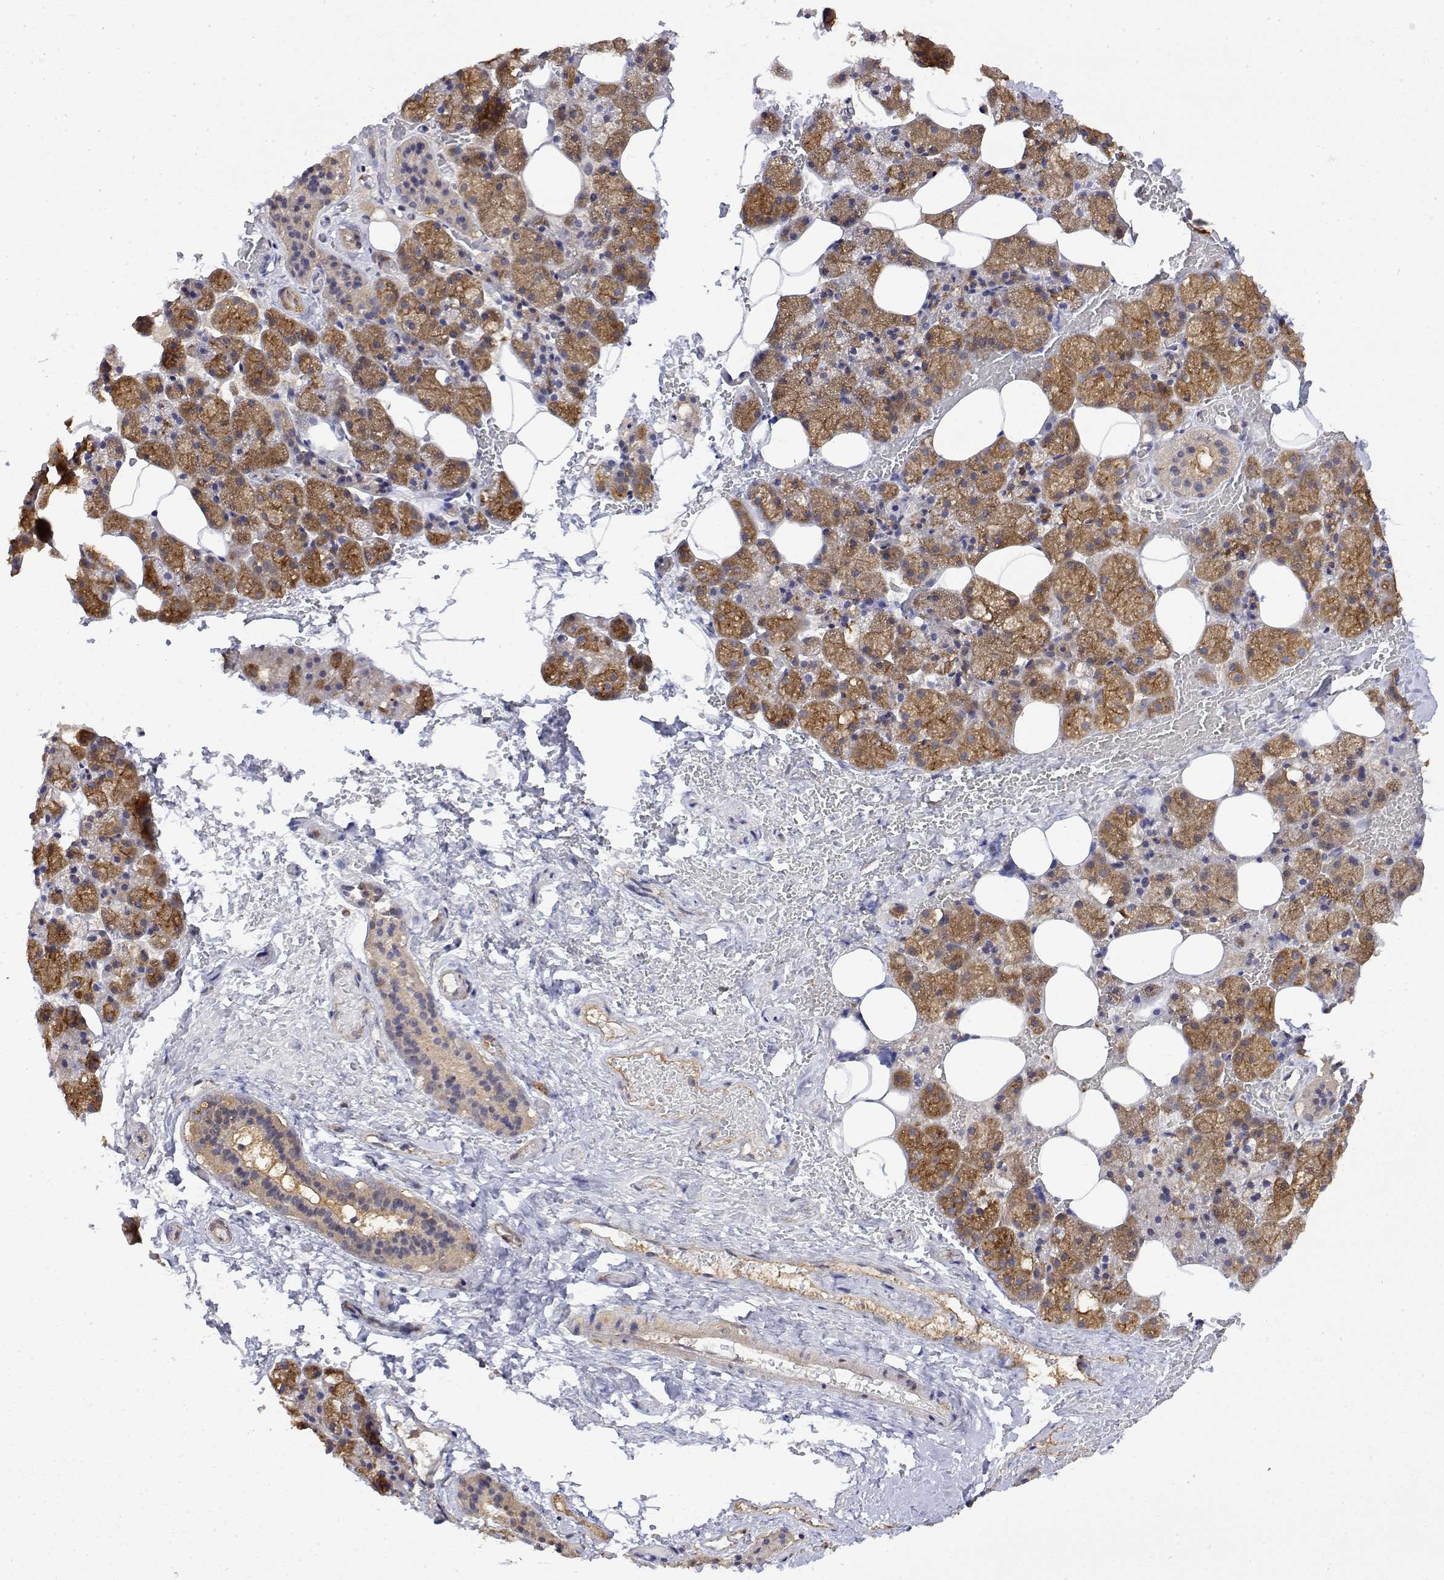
{"staining": {"intensity": "moderate", "quantity": ">75%", "location": "cytoplasmic/membranous"}, "tissue": "salivary gland", "cell_type": "Glandular cells", "image_type": "normal", "snomed": [{"axis": "morphology", "description": "Normal tissue, NOS"}, {"axis": "topography", "description": "Salivary gland"}, {"axis": "topography", "description": "Peripheral nerve tissue"}], "caption": "About >75% of glandular cells in unremarkable salivary gland exhibit moderate cytoplasmic/membranous protein positivity as visualized by brown immunohistochemical staining.", "gene": "PACSIN2", "patient": {"sex": "male", "age": 38}}